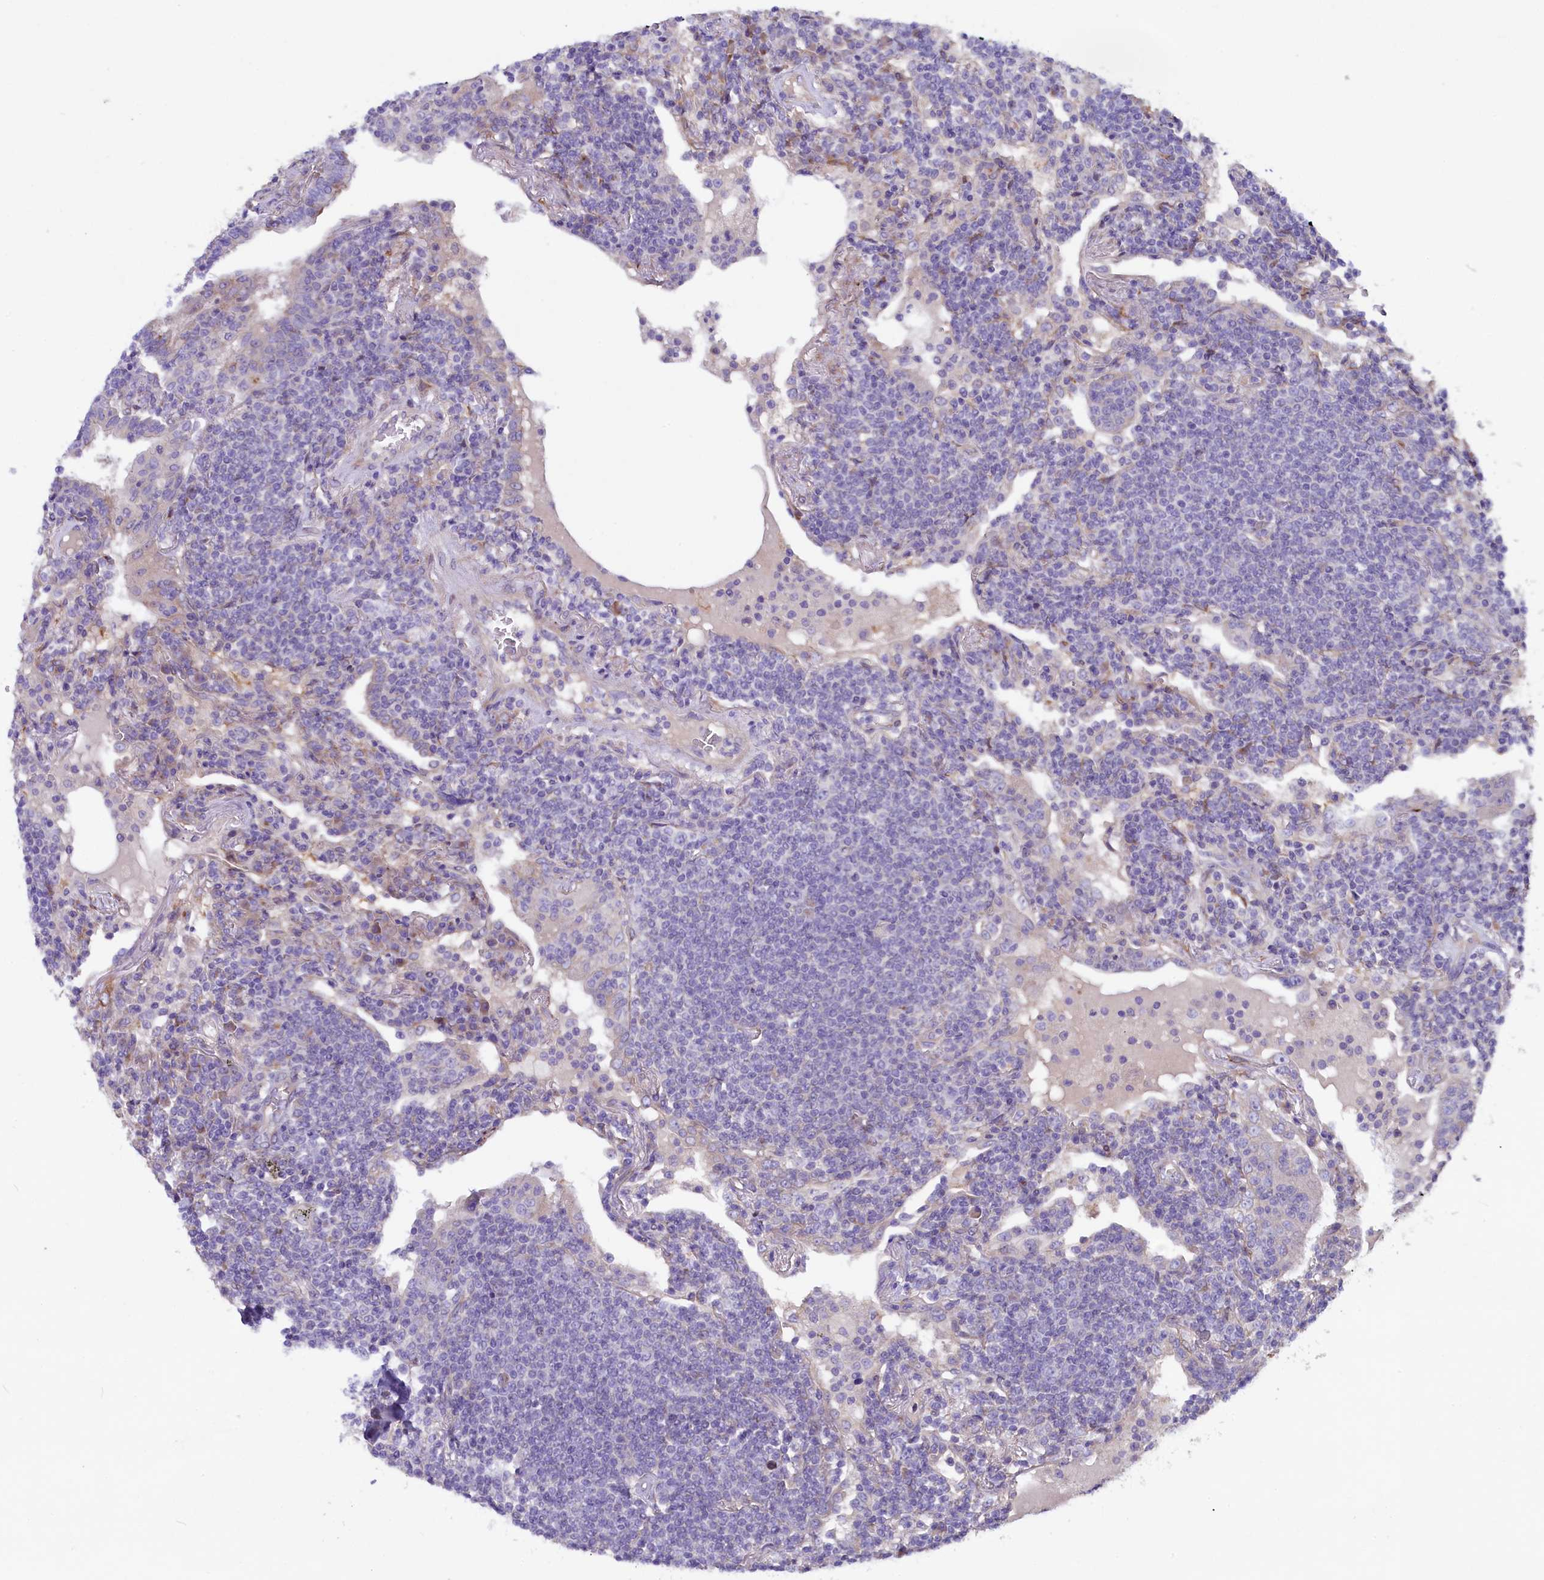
{"staining": {"intensity": "negative", "quantity": "none", "location": "none"}, "tissue": "lymphoma", "cell_type": "Tumor cells", "image_type": "cancer", "snomed": [{"axis": "morphology", "description": "Malignant lymphoma, non-Hodgkin's type, Low grade"}, {"axis": "topography", "description": "Lung"}], "caption": "Immunohistochemistry (IHC) histopathology image of neoplastic tissue: malignant lymphoma, non-Hodgkin's type (low-grade) stained with DAB (3,3'-diaminobenzidine) demonstrates no significant protein positivity in tumor cells. (DAB IHC, high magnification).", "gene": "GPR108", "patient": {"sex": "female", "age": 71}}